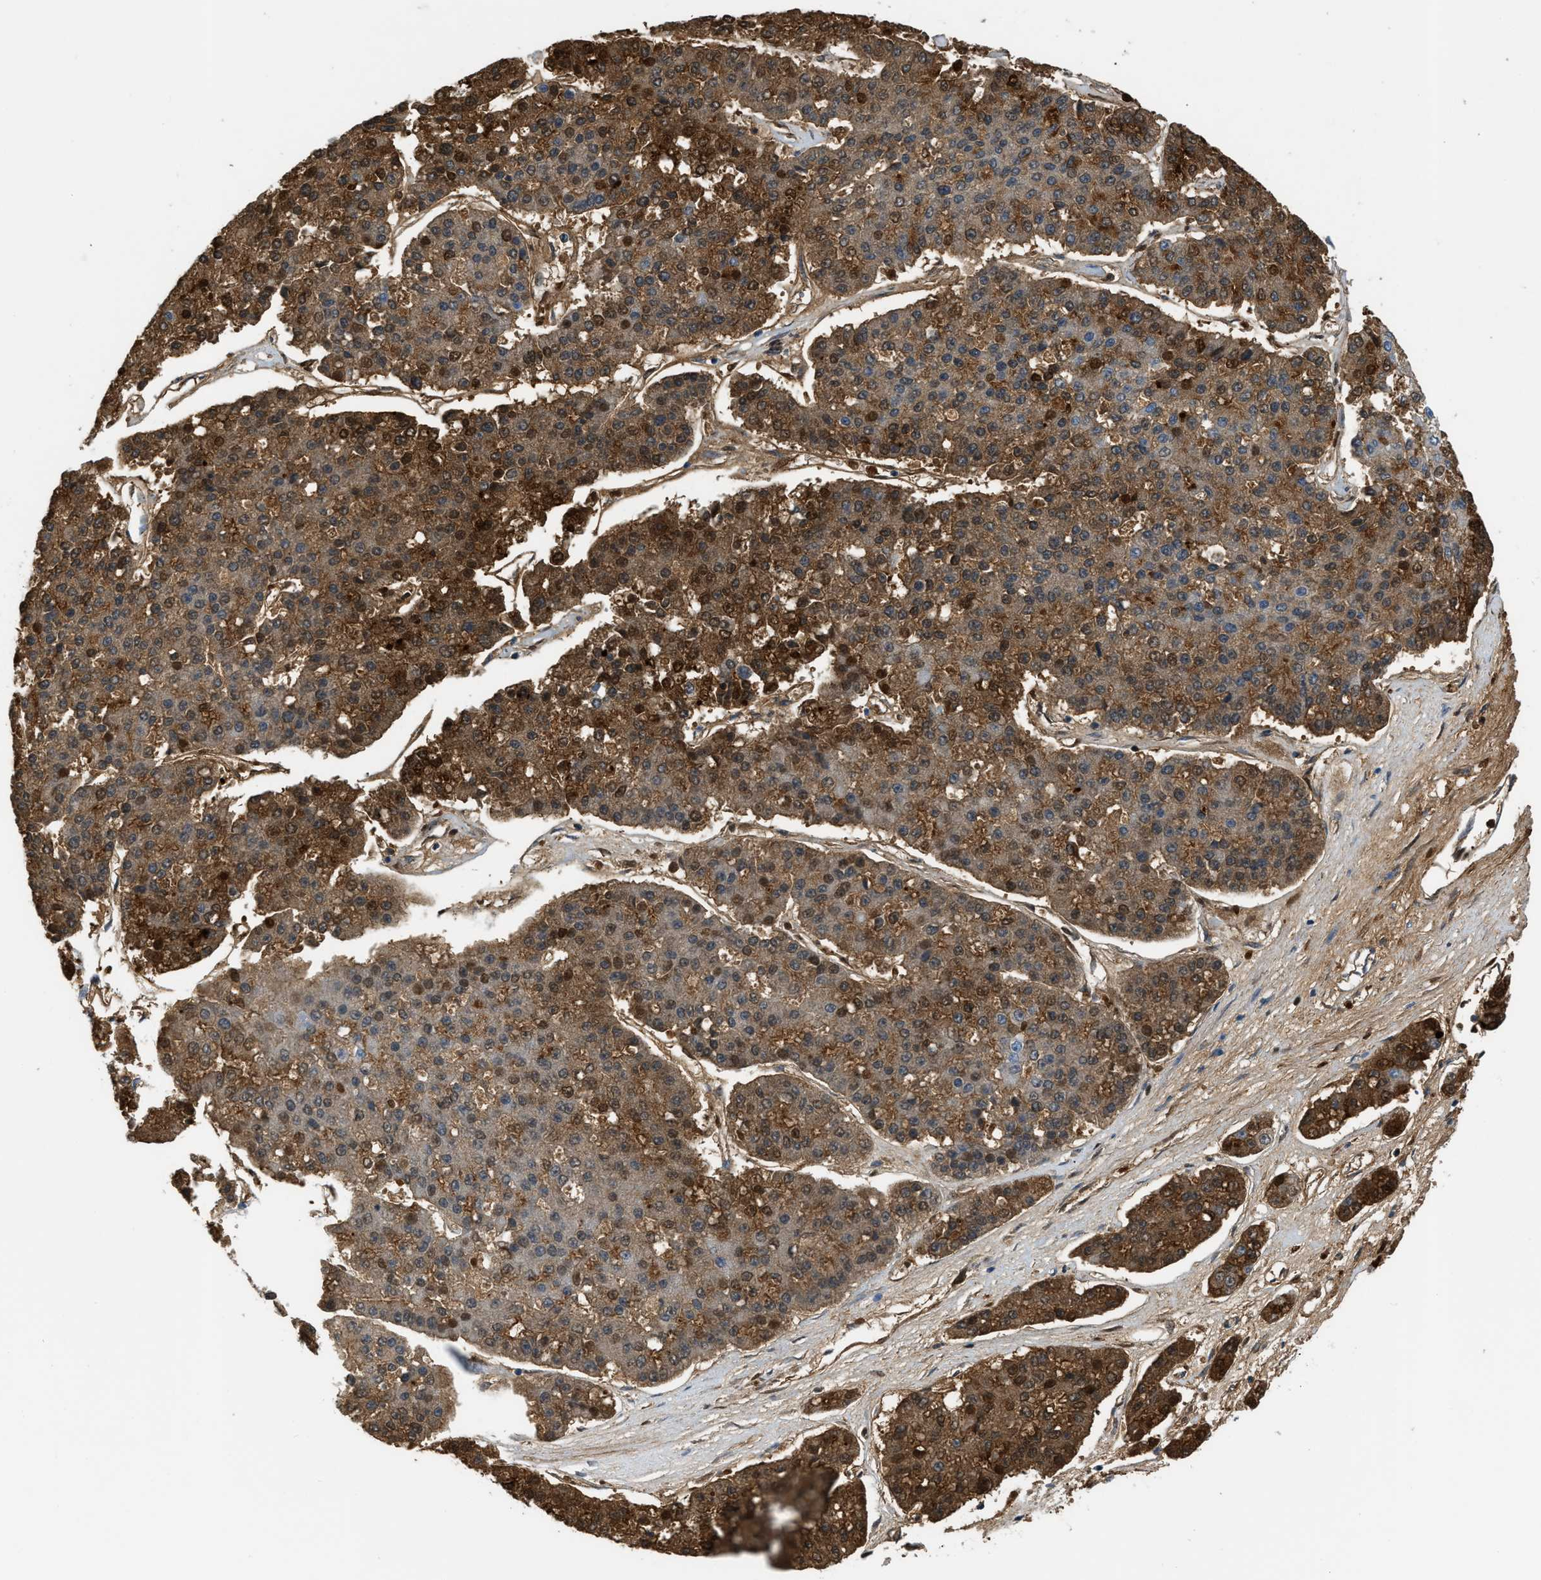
{"staining": {"intensity": "strong", "quantity": ">75%", "location": "cytoplasmic/membranous,nuclear"}, "tissue": "pancreatic cancer", "cell_type": "Tumor cells", "image_type": "cancer", "snomed": [{"axis": "morphology", "description": "Adenocarcinoma, NOS"}, {"axis": "topography", "description": "Pancreas"}], "caption": "About >75% of tumor cells in human pancreatic cancer (adenocarcinoma) exhibit strong cytoplasmic/membranous and nuclear protein positivity as visualized by brown immunohistochemical staining.", "gene": "CFI", "patient": {"sex": "male", "age": 50}}